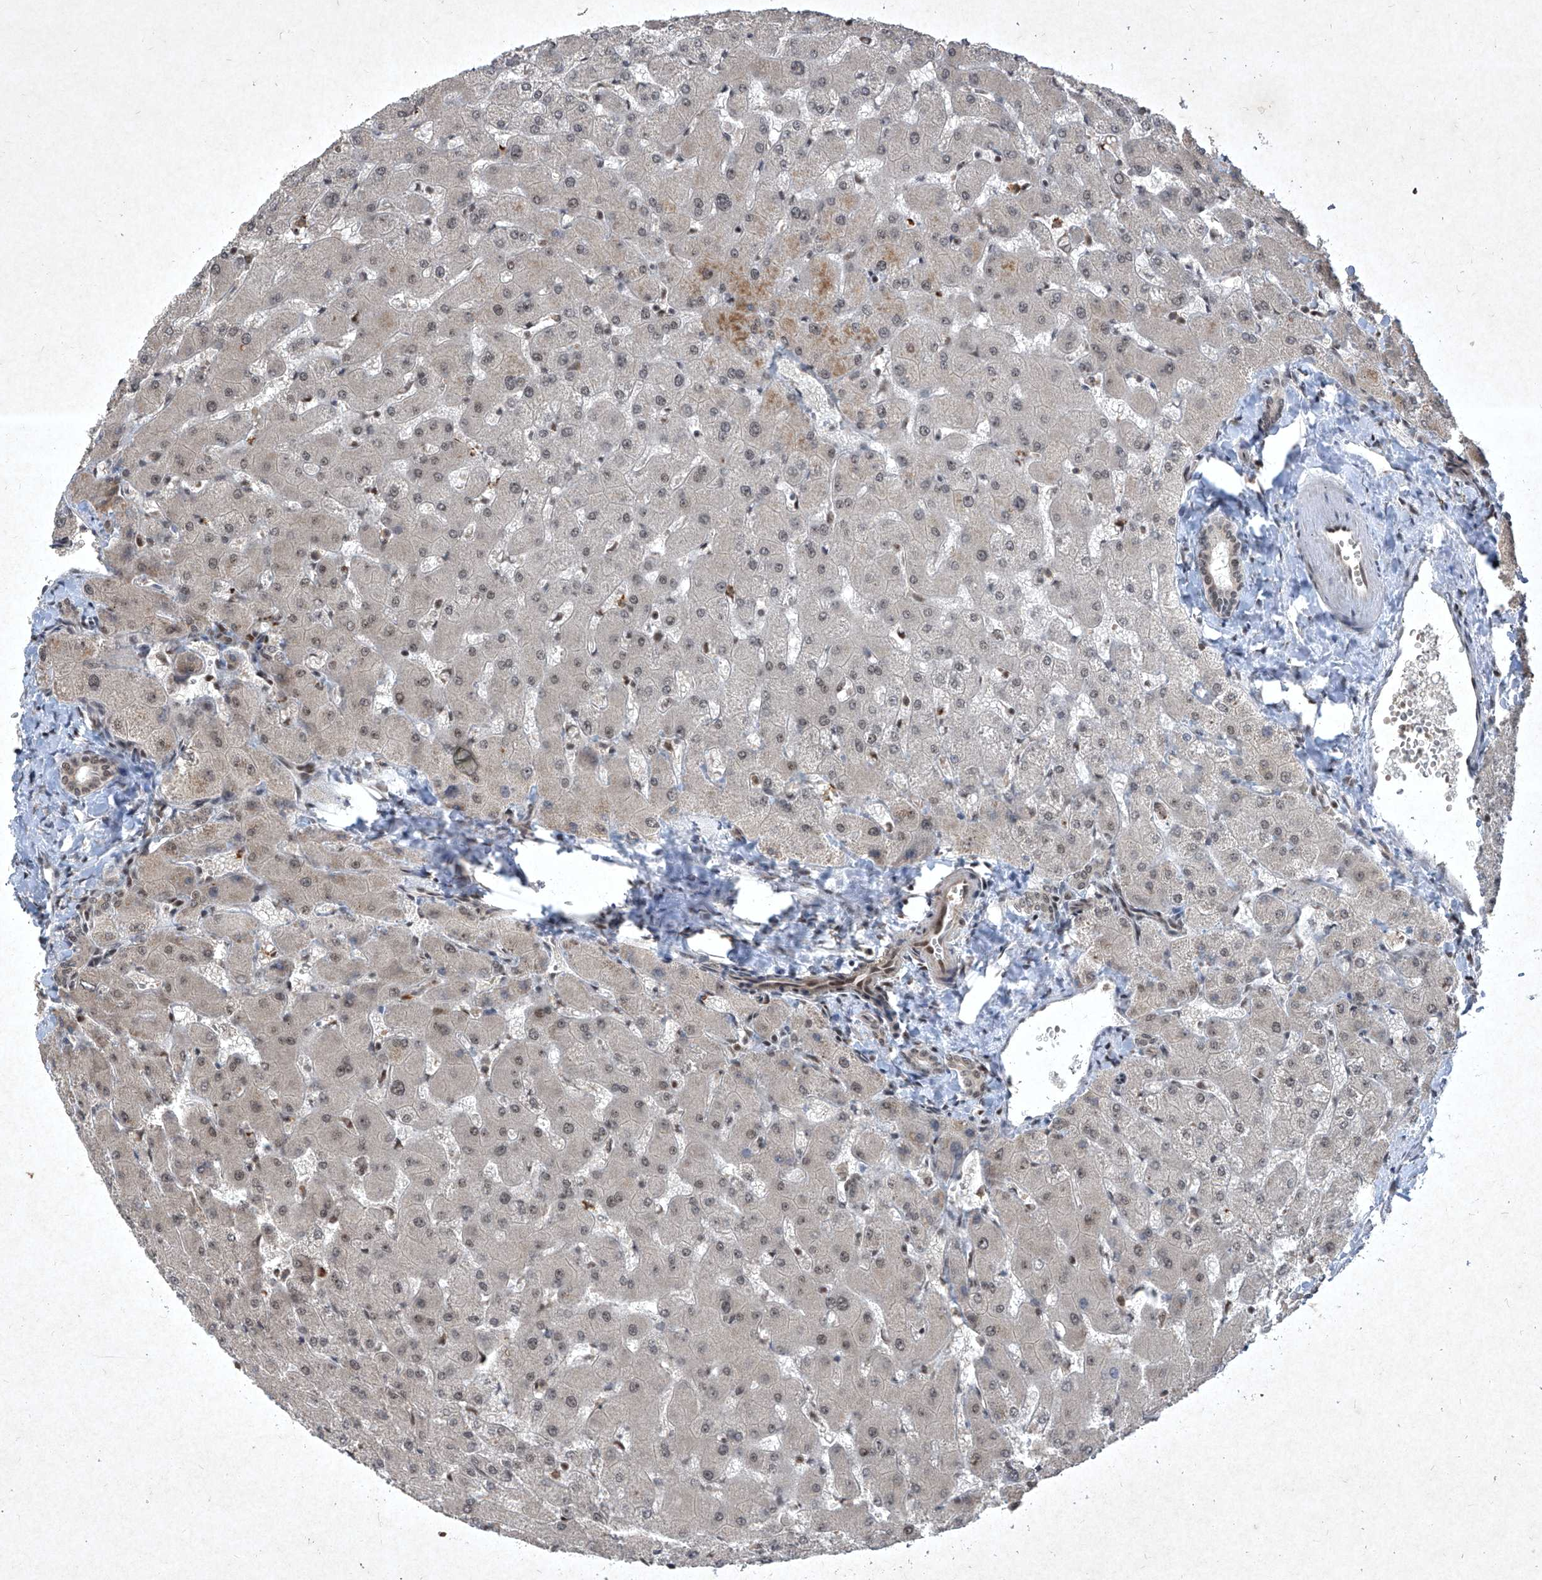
{"staining": {"intensity": "weak", "quantity": "25%-75%", "location": "nuclear"}, "tissue": "liver", "cell_type": "Cholangiocytes", "image_type": "normal", "snomed": [{"axis": "morphology", "description": "Normal tissue, NOS"}, {"axis": "topography", "description": "Liver"}], "caption": "Cholangiocytes exhibit low levels of weak nuclear expression in approximately 25%-75% of cells in benign human liver.", "gene": "IRF2", "patient": {"sex": "female", "age": 63}}